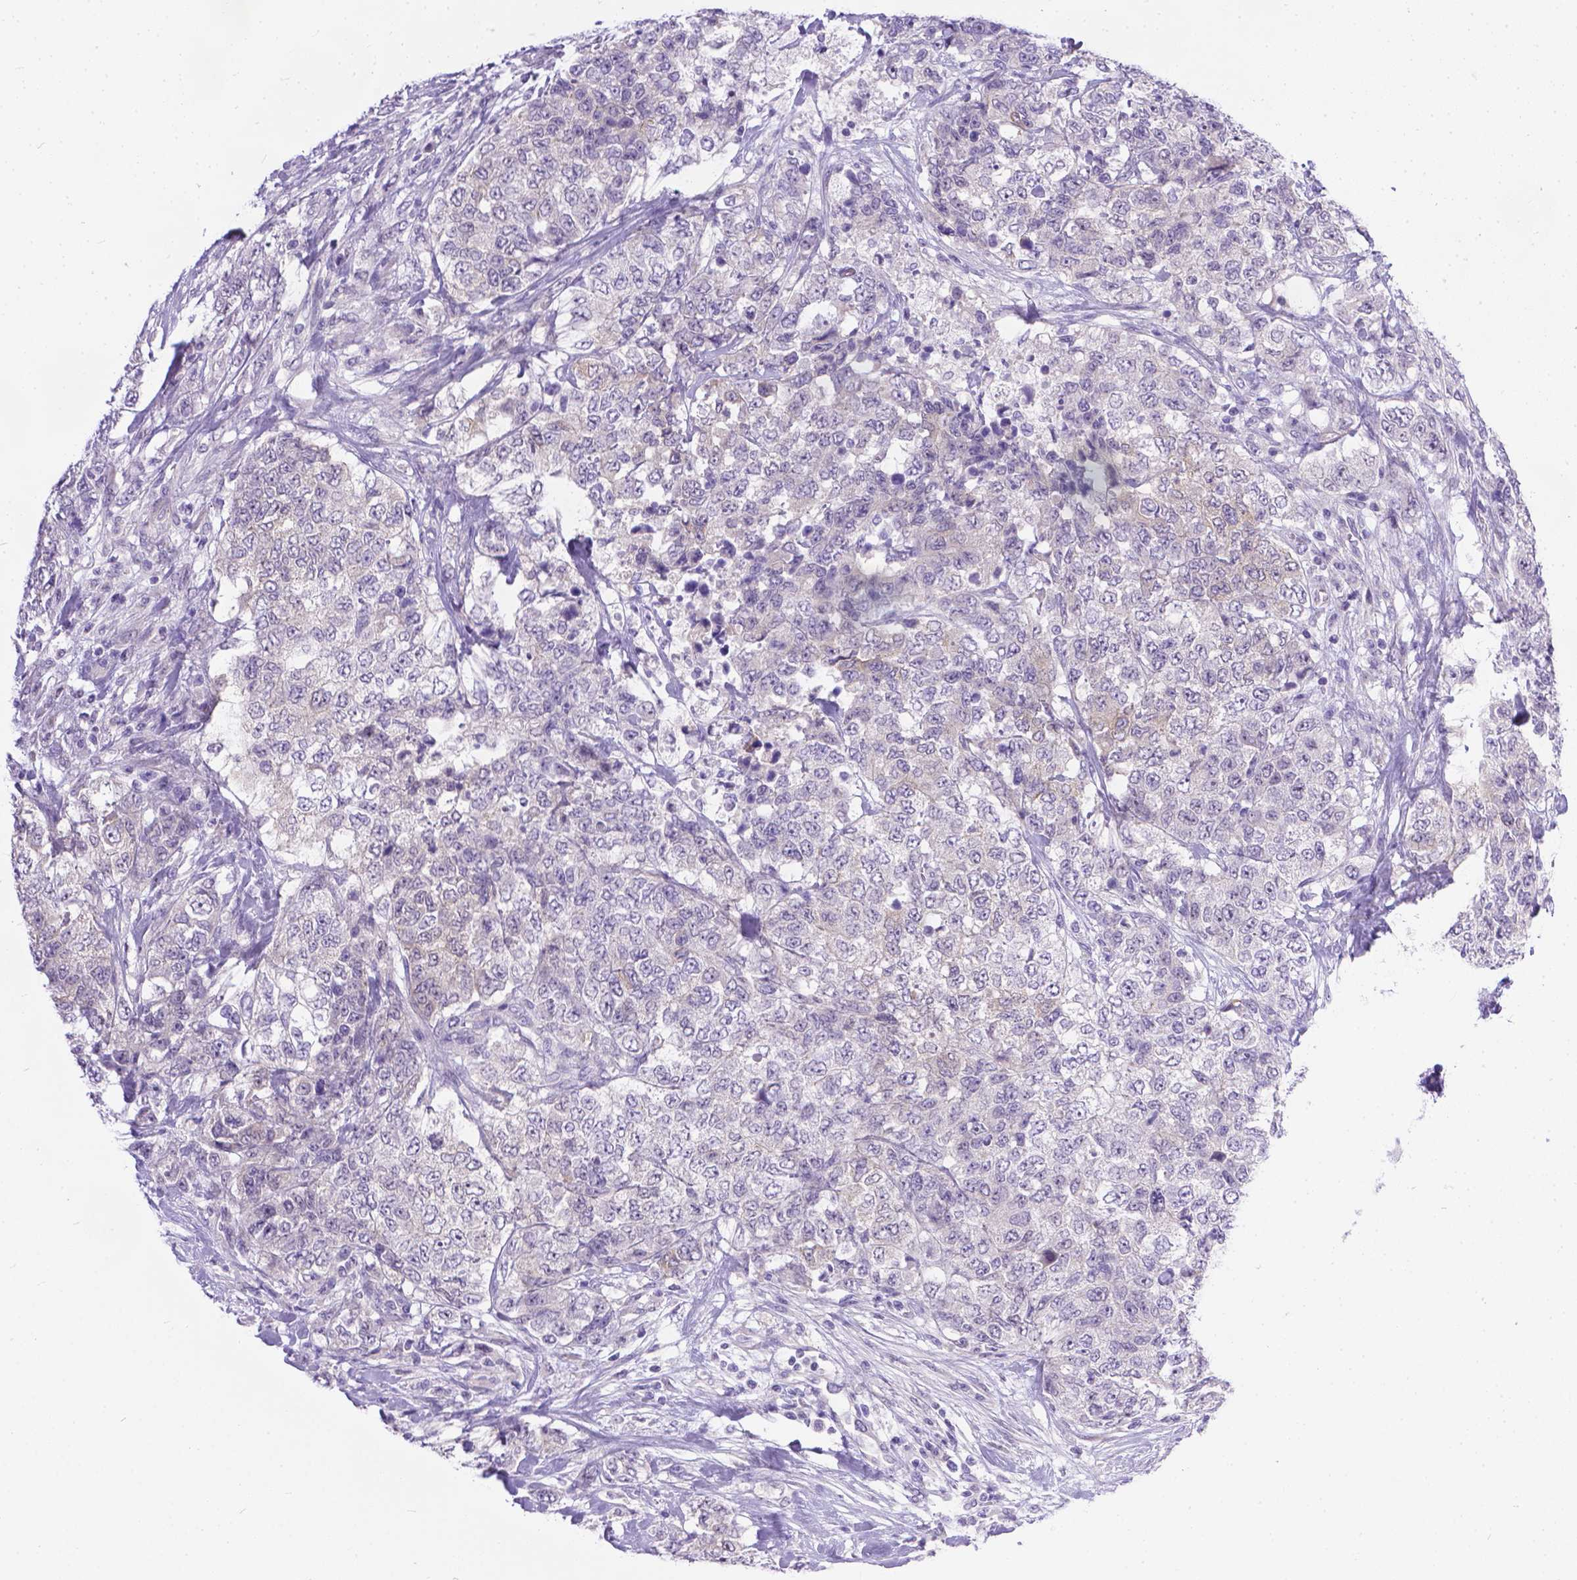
{"staining": {"intensity": "negative", "quantity": "none", "location": "none"}, "tissue": "urothelial cancer", "cell_type": "Tumor cells", "image_type": "cancer", "snomed": [{"axis": "morphology", "description": "Urothelial carcinoma, High grade"}, {"axis": "topography", "description": "Urinary bladder"}], "caption": "There is no significant positivity in tumor cells of high-grade urothelial carcinoma.", "gene": "TTLL6", "patient": {"sex": "female", "age": 78}}